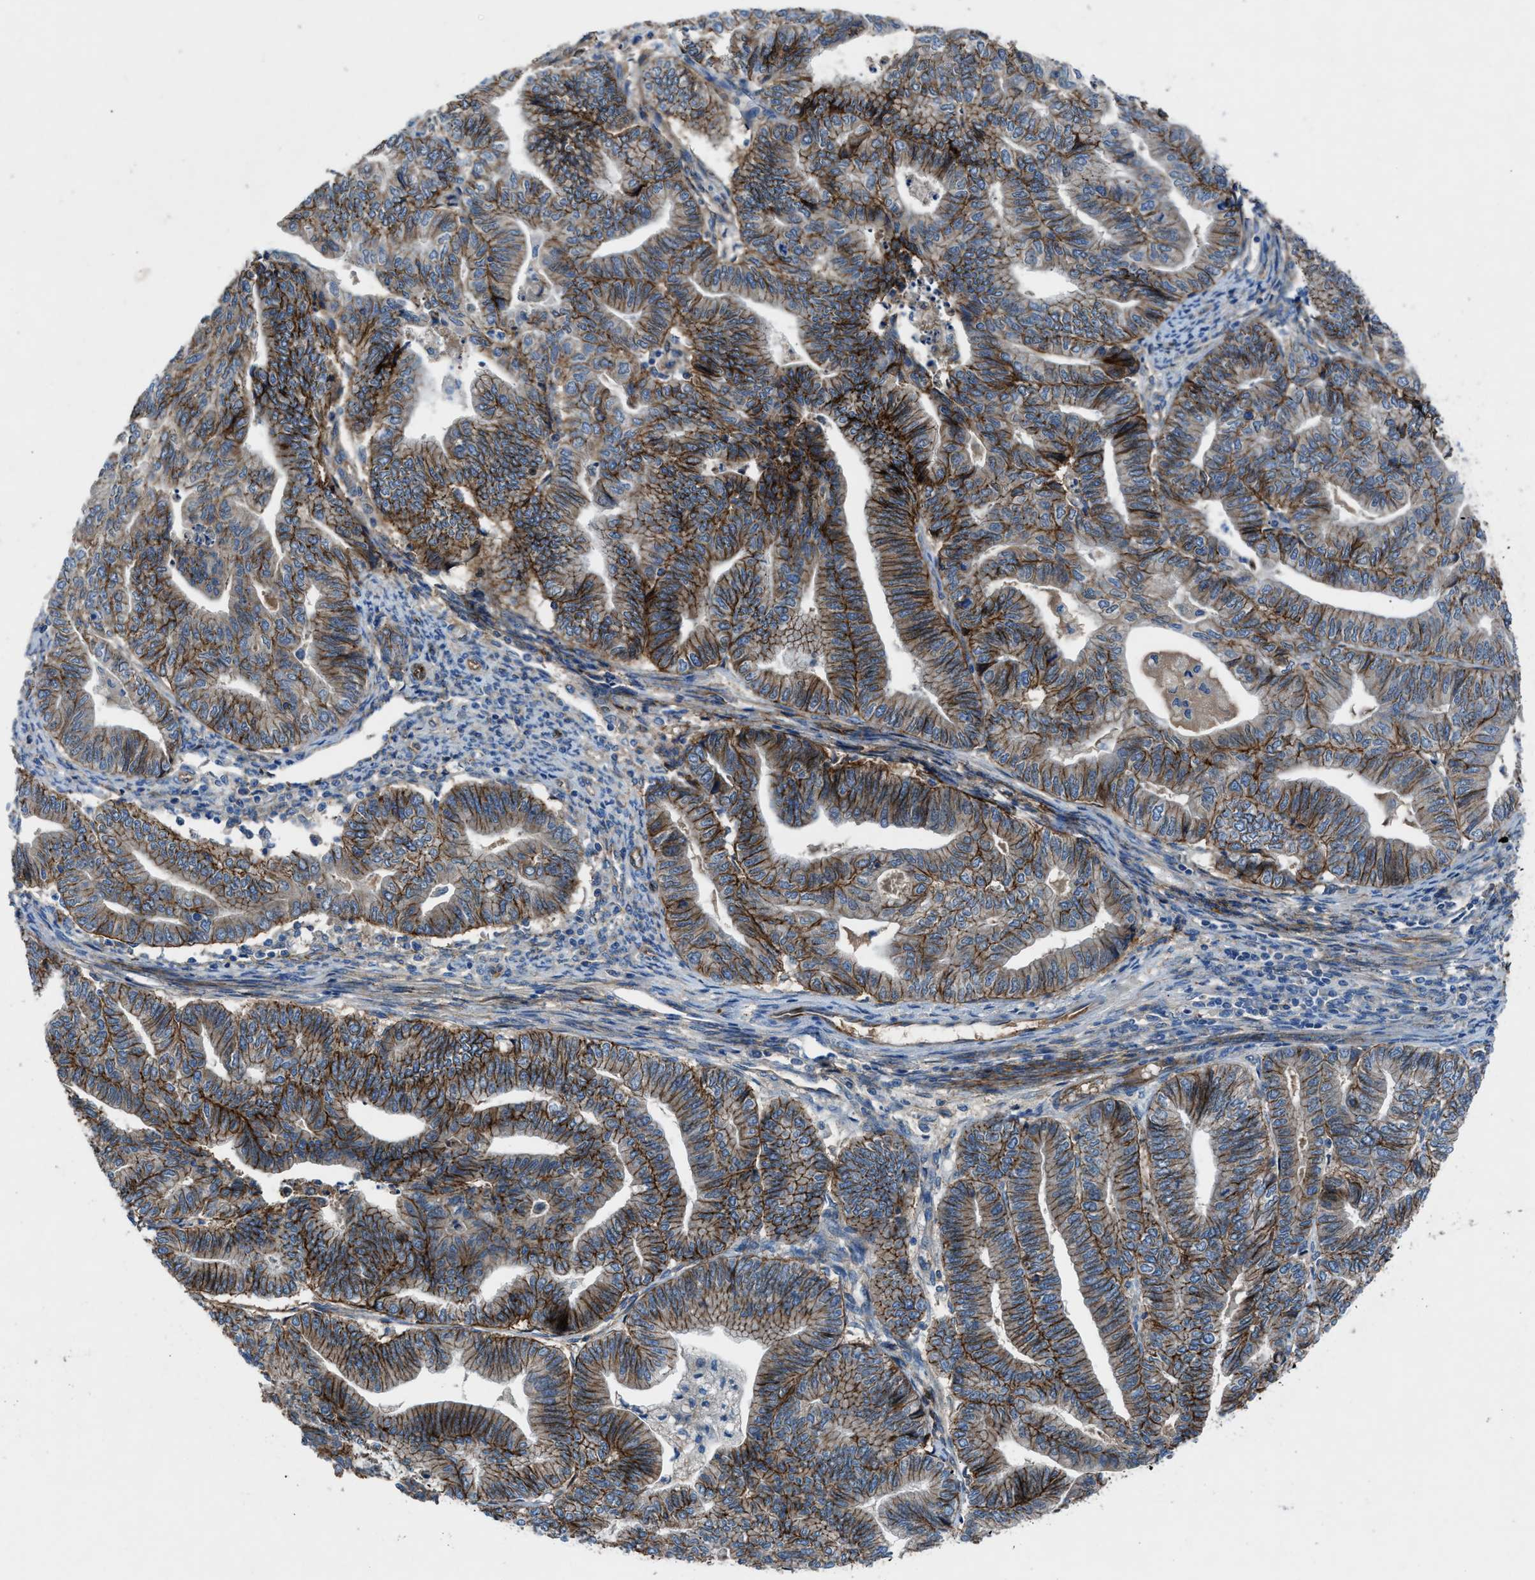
{"staining": {"intensity": "moderate", "quantity": ">75%", "location": "cytoplasmic/membranous"}, "tissue": "endometrial cancer", "cell_type": "Tumor cells", "image_type": "cancer", "snomed": [{"axis": "morphology", "description": "Adenocarcinoma, NOS"}, {"axis": "topography", "description": "Endometrium"}], "caption": "Protein staining of endometrial cancer tissue reveals moderate cytoplasmic/membranous staining in about >75% of tumor cells.", "gene": "PTGFRN", "patient": {"sex": "female", "age": 79}}